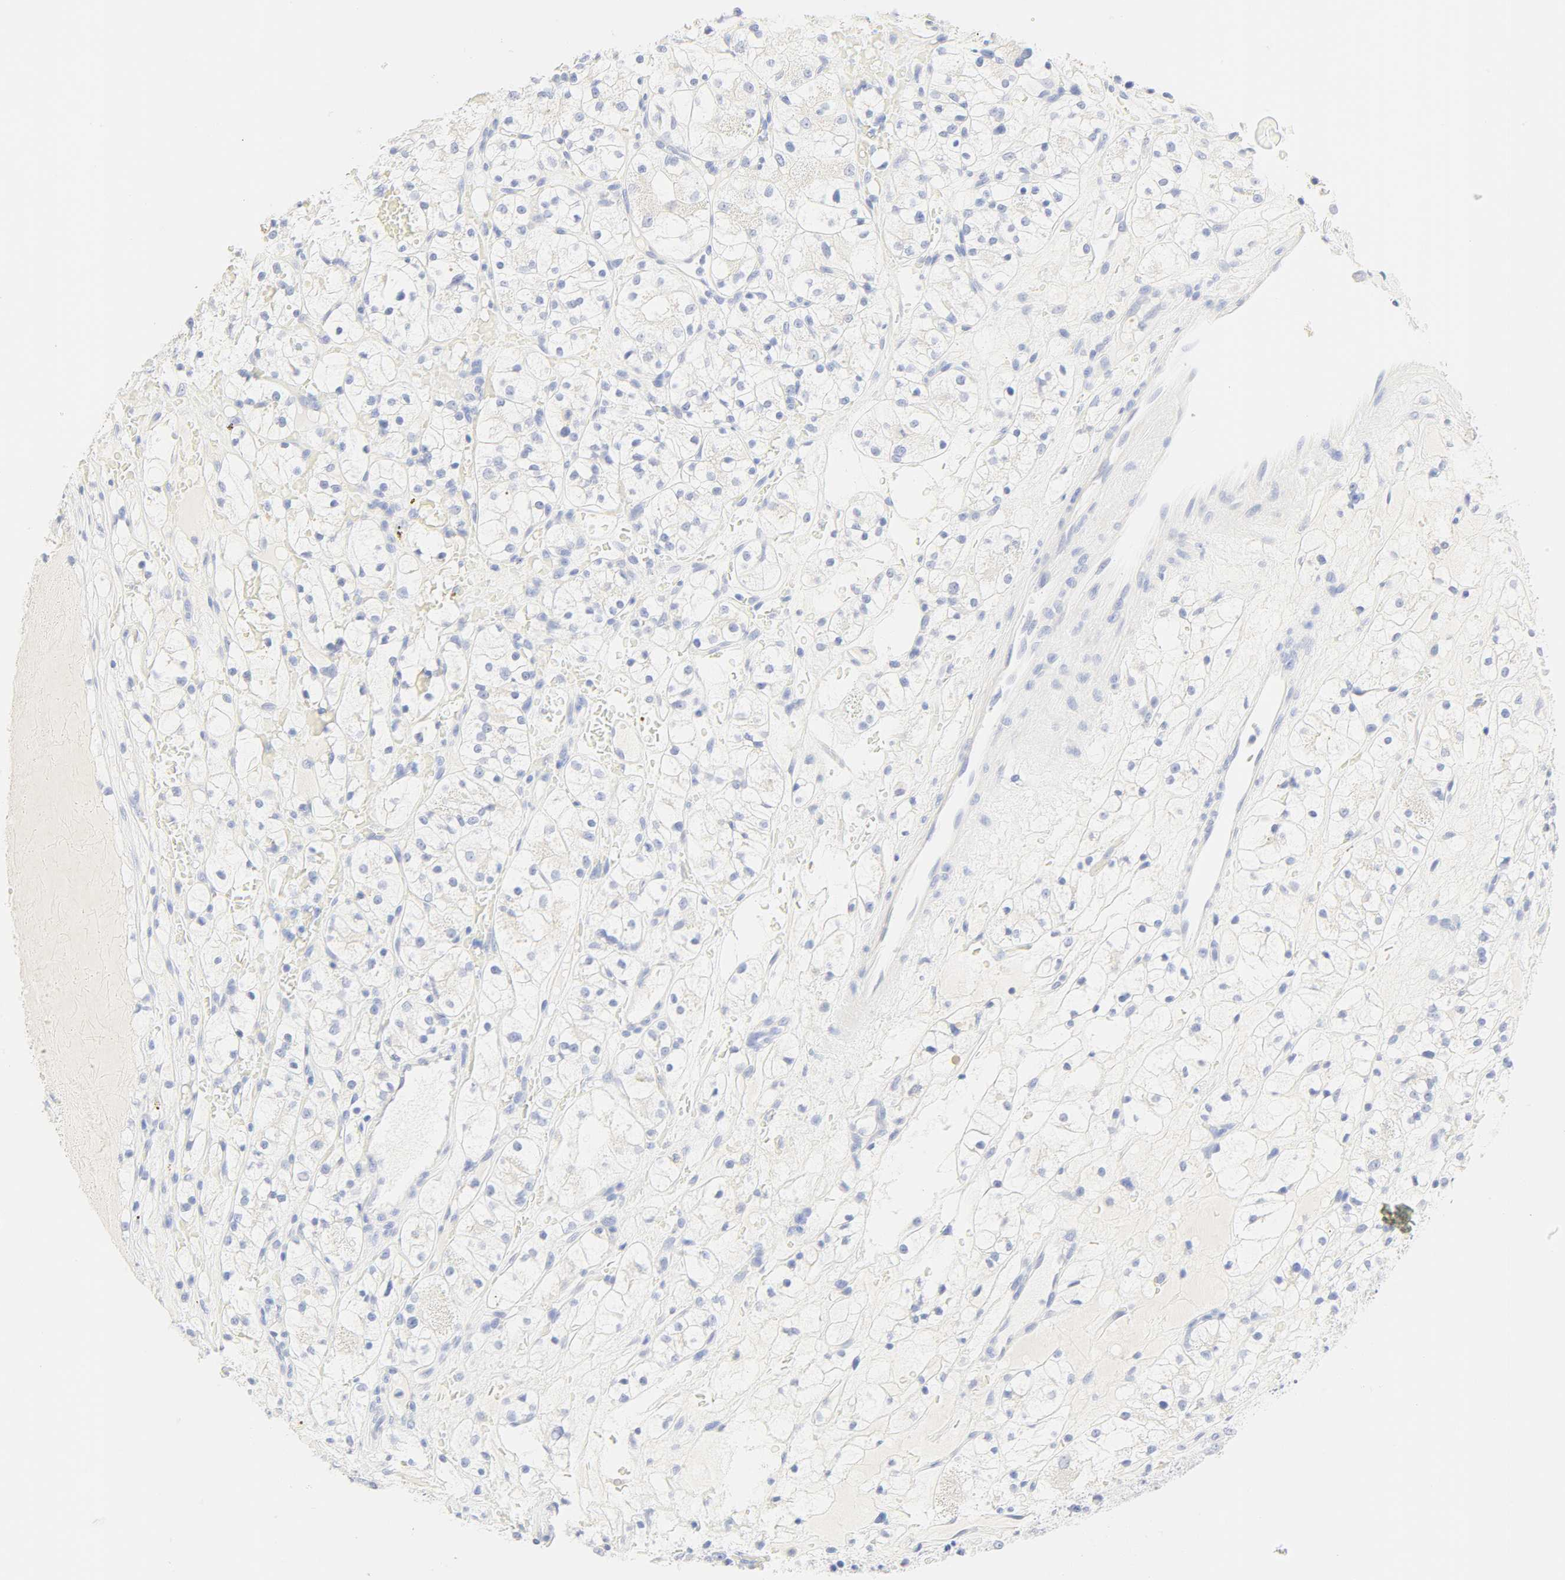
{"staining": {"intensity": "negative", "quantity": "none", "location": "none"}, "tissue": "renal cancer", "cell_type": "Tumor cells", "image_type": "cancer", "snomed": [{"axis": "morphology", "description": "Adenocarcinoma, NOS"}, {"axis": "topography", "description": "Kidney"}], "caption": "High power microscopy image of an IHC micrograph of adenocarcinoma (renal), revealing no significant staining in tumor cells. (DAB immunohistochemistry (IHC) visualized using brightfield microscopy, high magnification).", "gene": "SLCO1B3", "patient": {"sex": "female", "age": 60}}